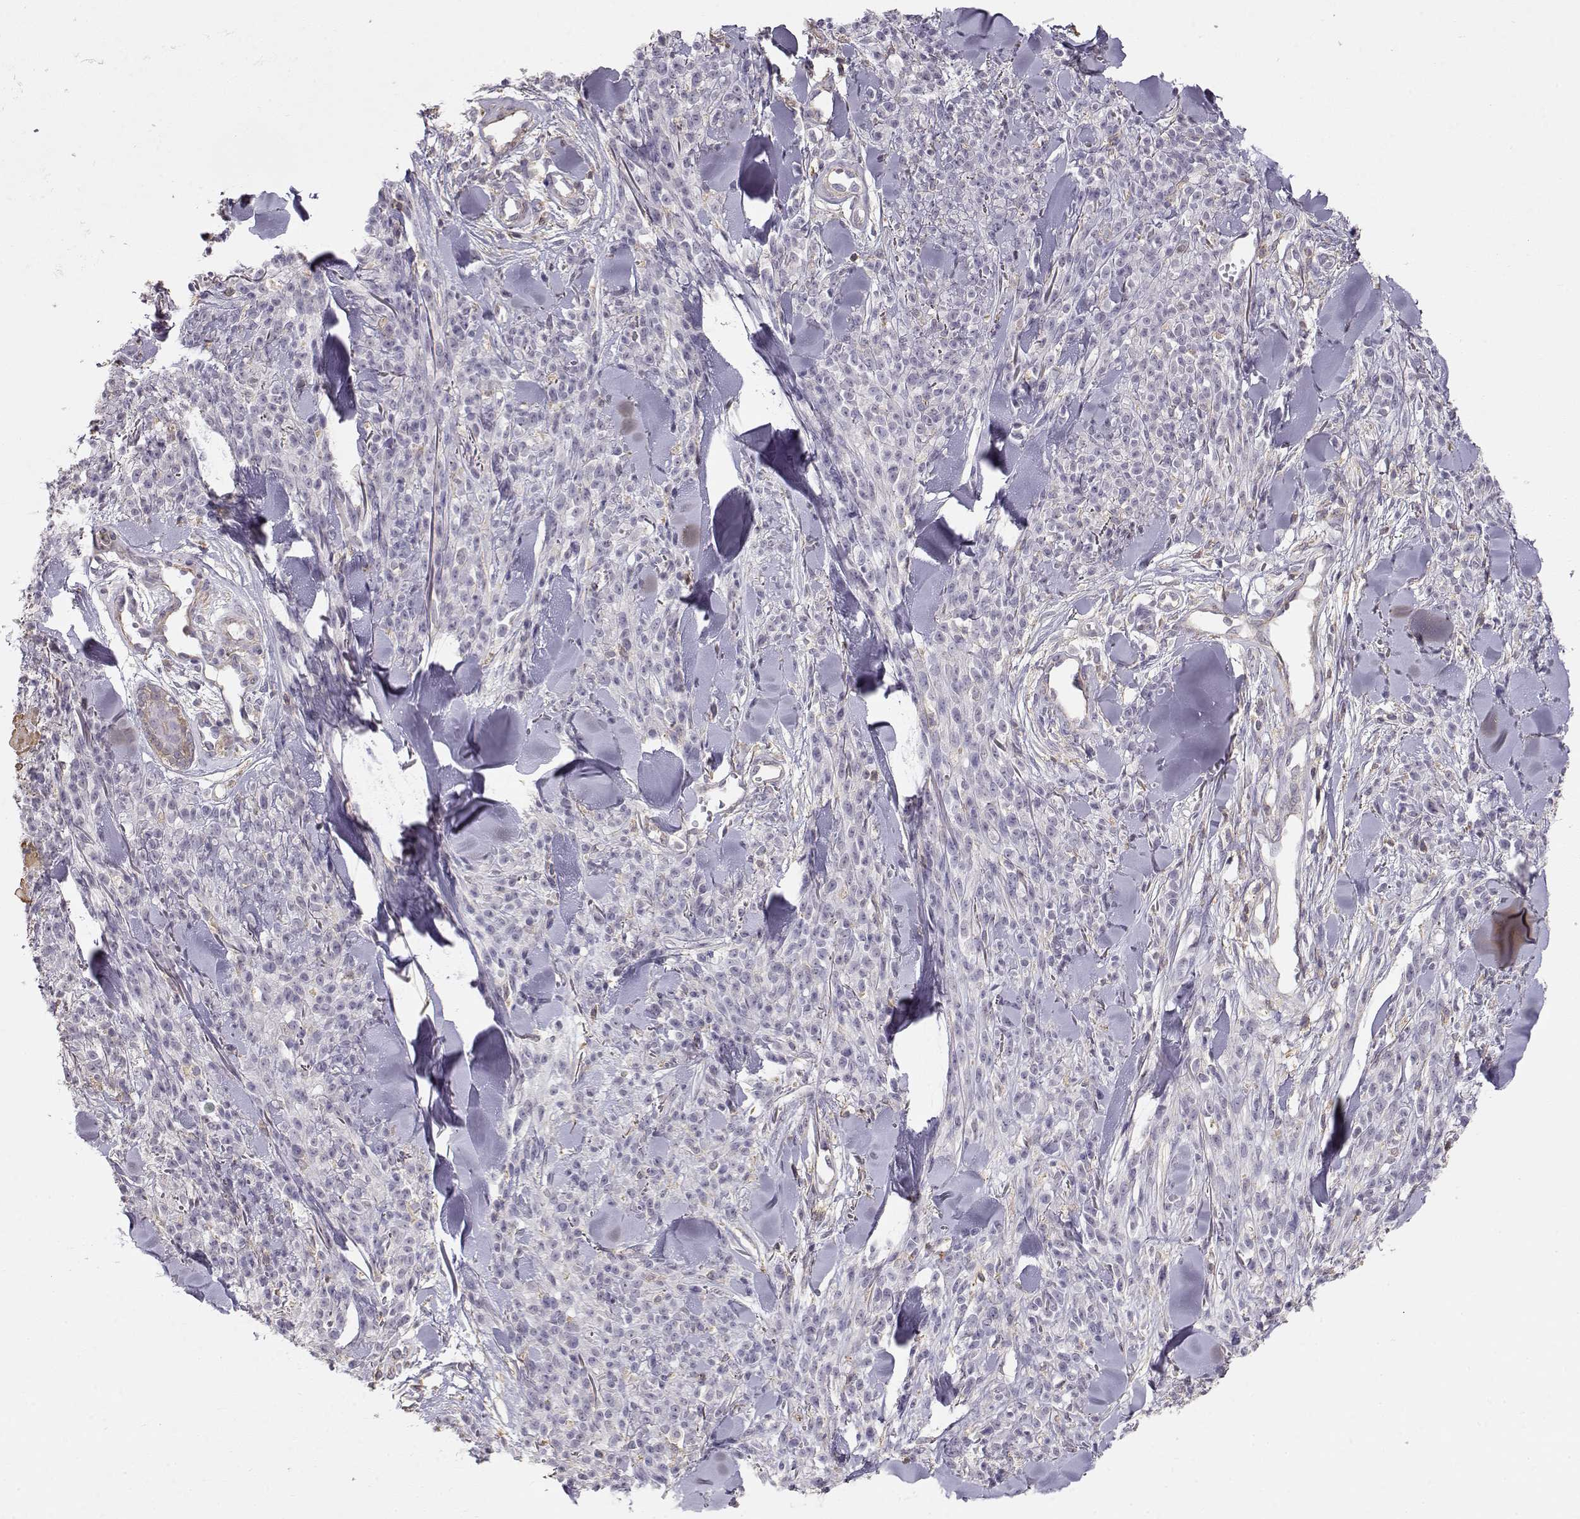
{"staining": {"intensity": "negative", "quantity": "none", "location": "none"}, "tissue": "melanoma", "cell_type": "Tumor cells", "image_type": "cancer", "snomed": [{"axis": "morphology", "description": "Malignant melanoma, NOS"}, {"axis": "topography", "description": "Skin"}, {"axis": "topography", "description": "Skin of trunk"}], "caption": "Immunohistochemistry (IHC) of human malignant melanoma demonstrates no expression in tumor cells.", "gene": "DAPL1", "patient": {"sex": "male", "age": 74}}